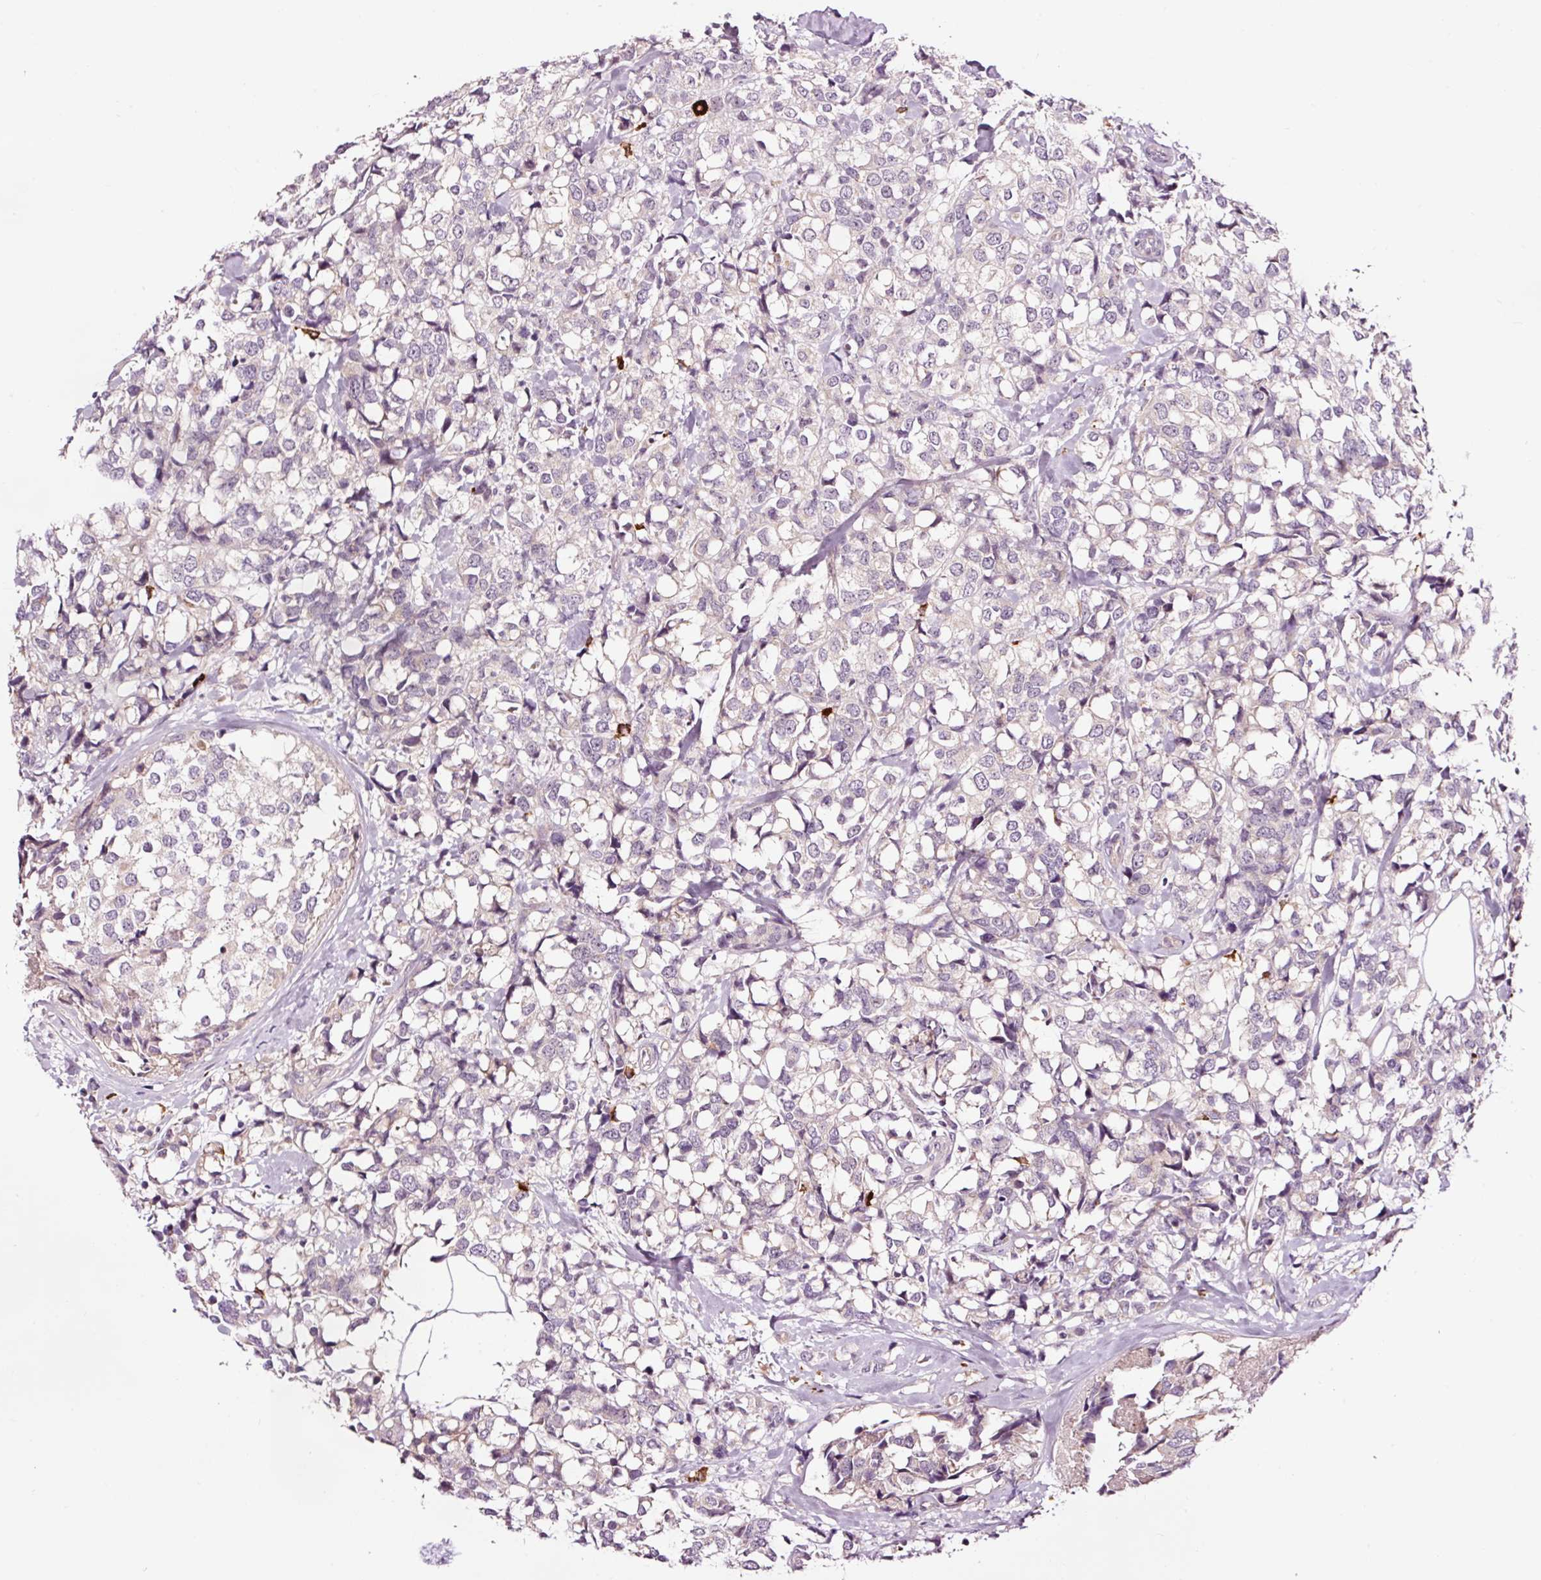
{"staining": {"intensity": "negative", "quantity": "none", "location": "none"}, "tissue": "breast cancer", "cell_type": "Tumor cells", "image_type": "cancer", "snomed": [{"axis": "morphology", "description": "Lobular carcinoma"}, {"axis": "topography", "description": "Breast"}], "caption": "Immunohistochemical staining of breast cancer (lobular carcinoma) exhibits no significant staining in tumor cells.", "gene": "UTP14A", "patient": {"sex": "female", "age": 59}}